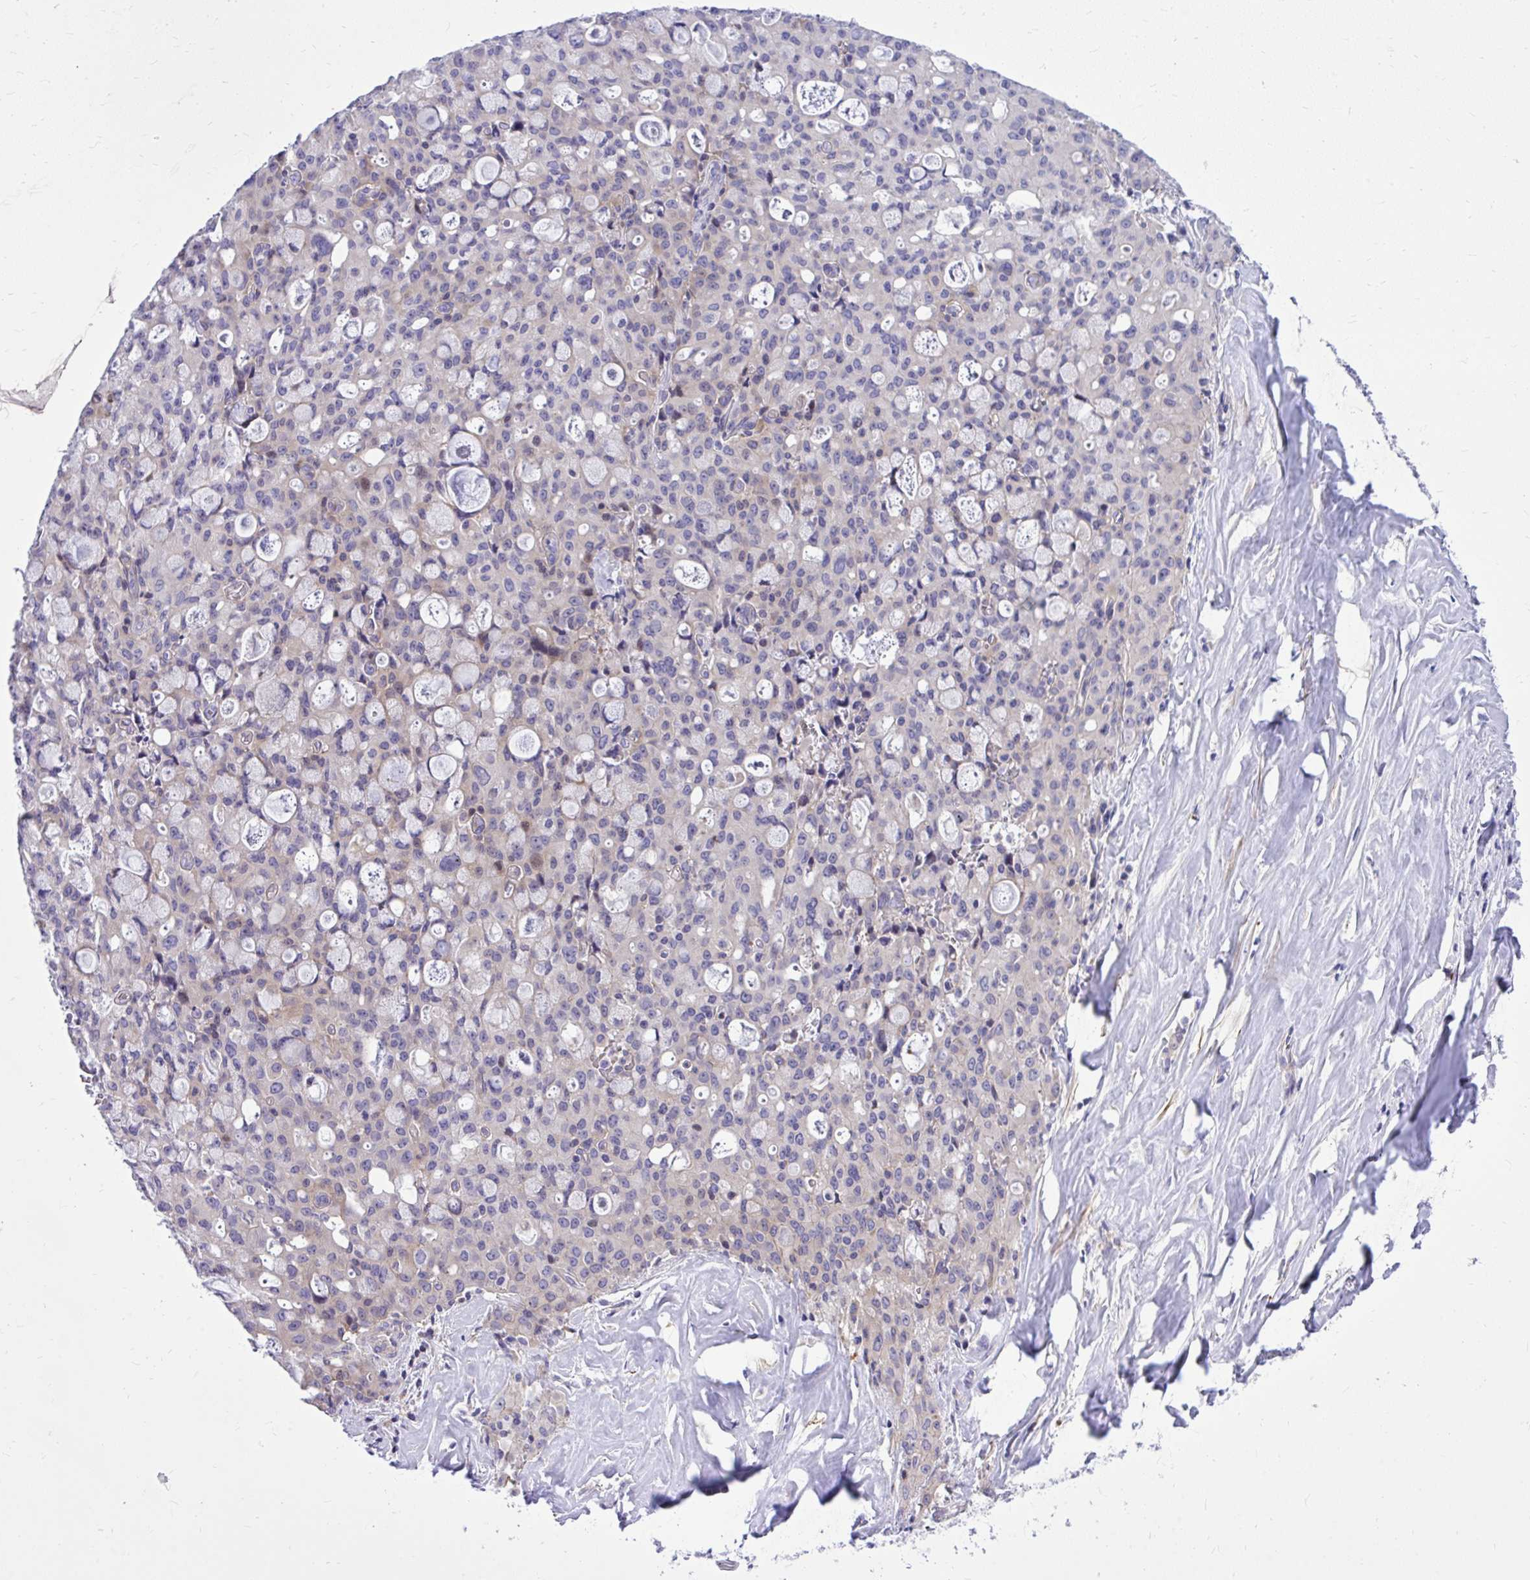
{"staining": {"intensity": "weak", "quantity": "<25%", "location": "cytoplasmic/membranous"}, "tissue": "lung cancer", "cell_type": "Tumor cells", "image_type": "cancer", "snomed": [{"axis": "morphology", "description": "Adenocarcinoma, NOS"}, {"axis": "topography", "description": "Lung"}], "caption": "This is an immunohistochemistry (IHC) photomicrograph of human lung cancer (adenocarcinoma). There is no staining in tumor cells.", "gene": "GRK4", "patient": {"sex": "female", "age": 44}}